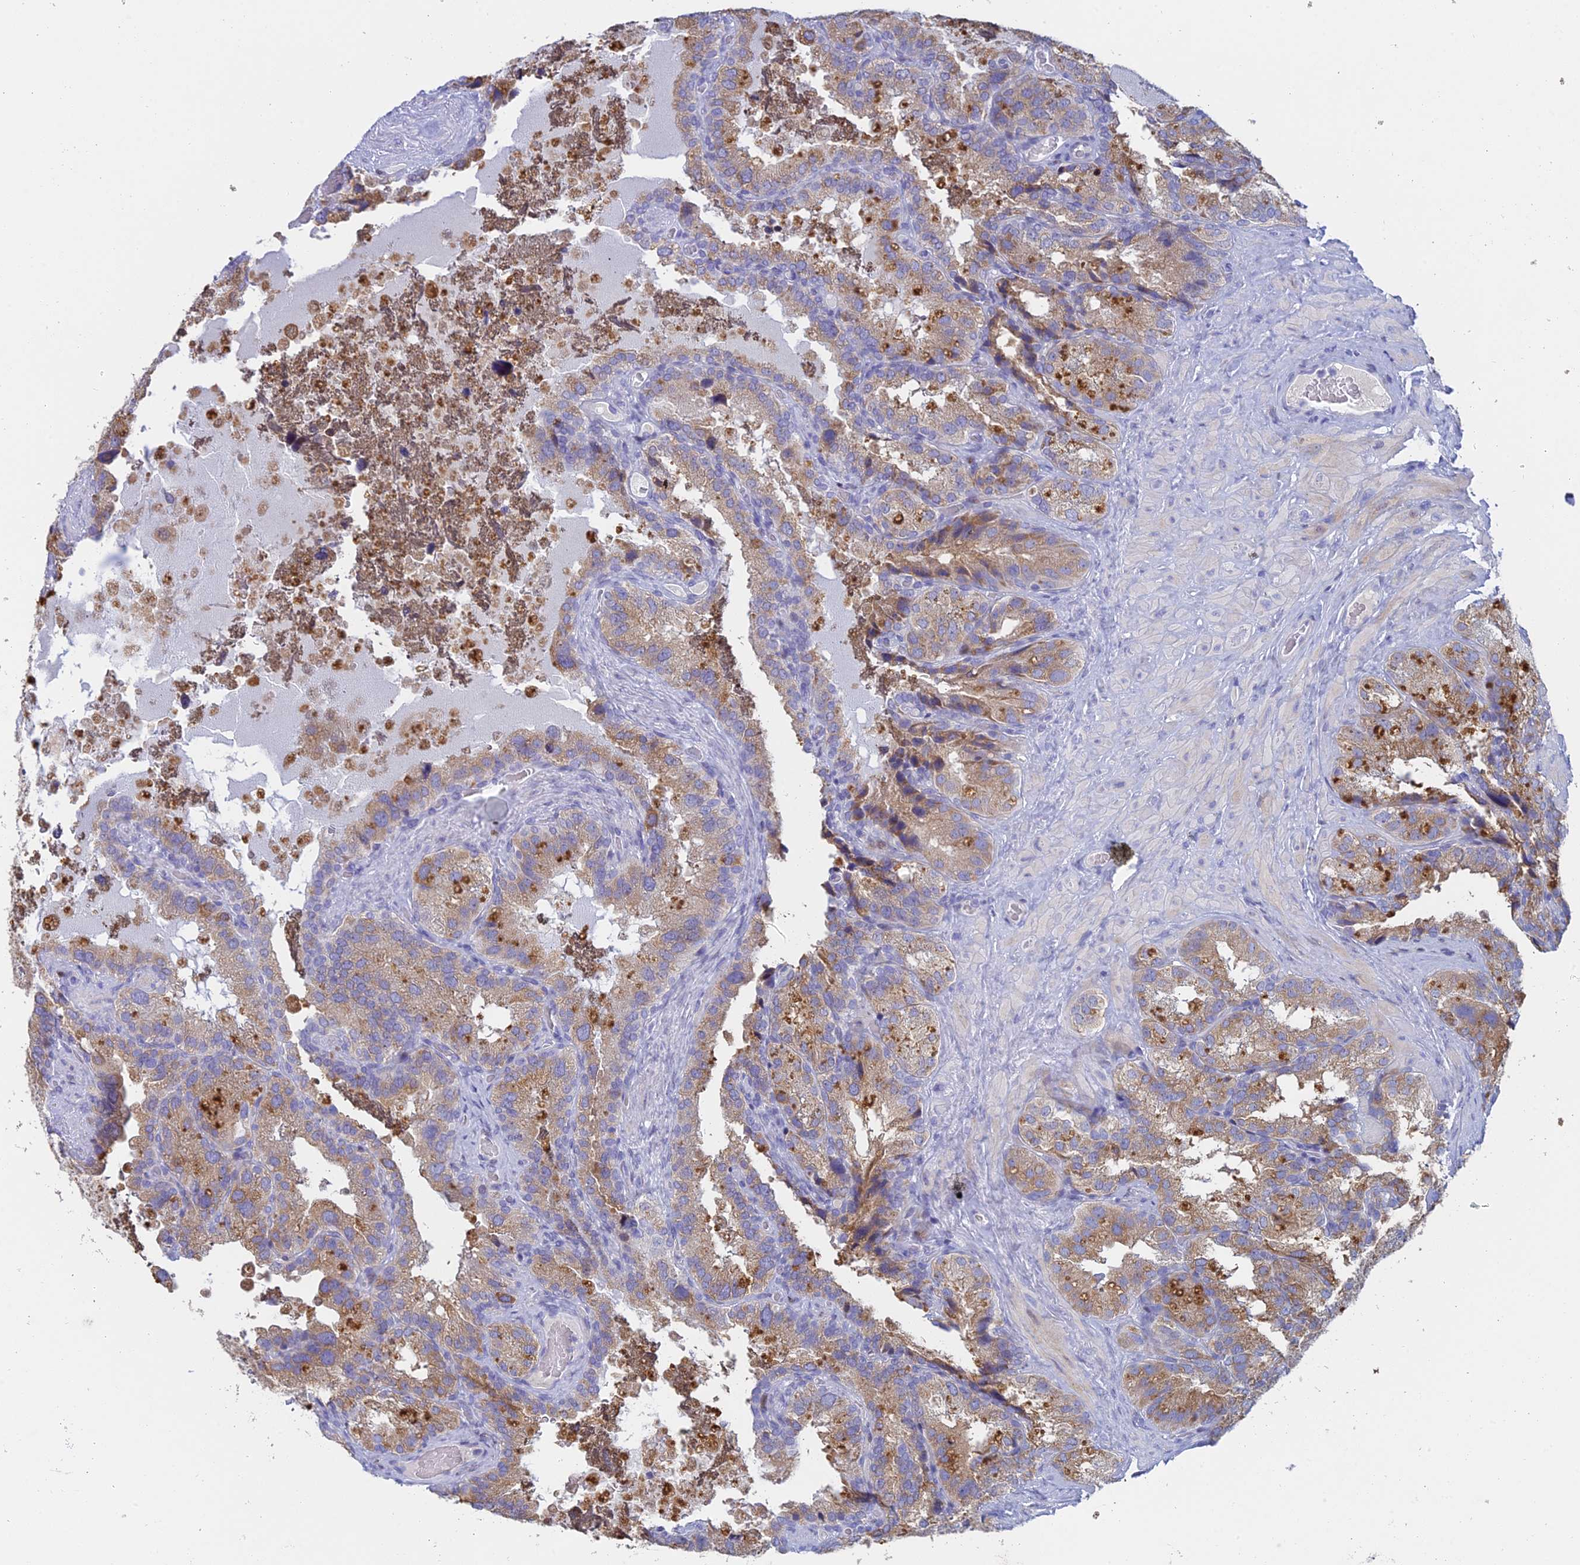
{"staining": {"intensity": "moderate", "quantity": ">75%", "location": "cytoplasmic/membranous"}, "tissue": "seminal vesicle", "cell_type": "Glandular cells", "image_type": "normal", "snomed": [{"axis": "morphology", "description": "Normal tissue, NOS"}, {"axis": "topography", "description": "Seminal veicle"}], "caption": "DAB (3,3'-diaminobenzidine) immunohistochemical staining of benign seminal vesicle demonstrates moderate cytoplasmic/membranous protein positivity in about >75% of glandular cells. Ihc stains the protein of interest in brown and the nuclei are stained blue.", "gene": "REXO5", "patient": {"sex": "male", "age": 58}}